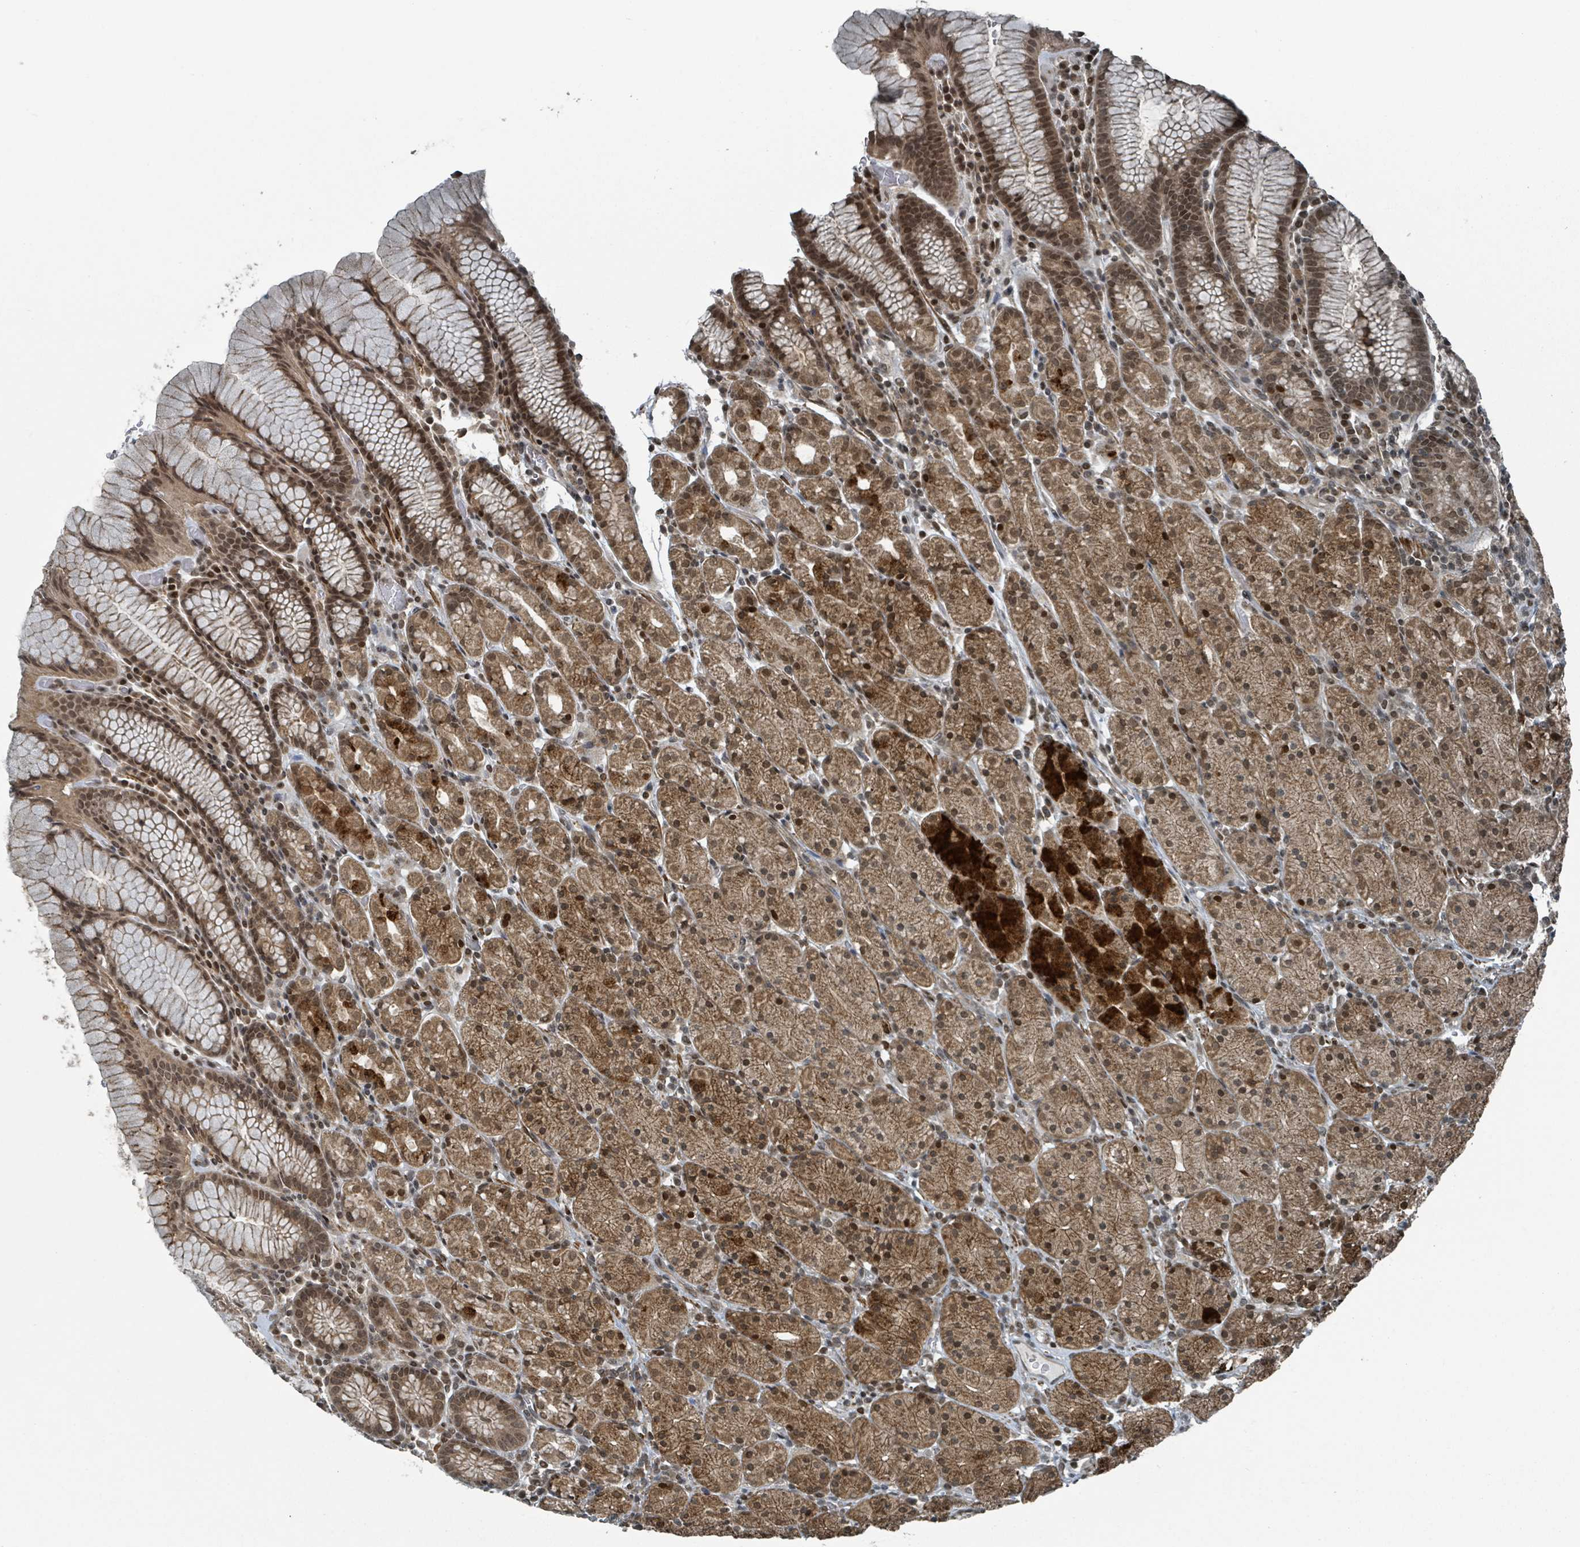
{"staining": {"intensity": "strong", "quantity": ">75%", "location": "cytoplasmic/membranous,nuclear"}, "tissue": "stomach", "cell_type": "Glandular cells", "image_type": "normal", "snomed": [{"axis": "morphology", "description": "Normal tissue, NOS"}, {"axis": "topography", "description": "Stomach, upper"}, {"axis": "topography", "description": "Stomach"}], "caption": "IHC of normal stomach reveals high levels of strong cytoplasmic/membranous,nuclear staining in about >75% of glandular cells.", "gene": "PHIP", "patient": {"sex": "male", "age": 62}}